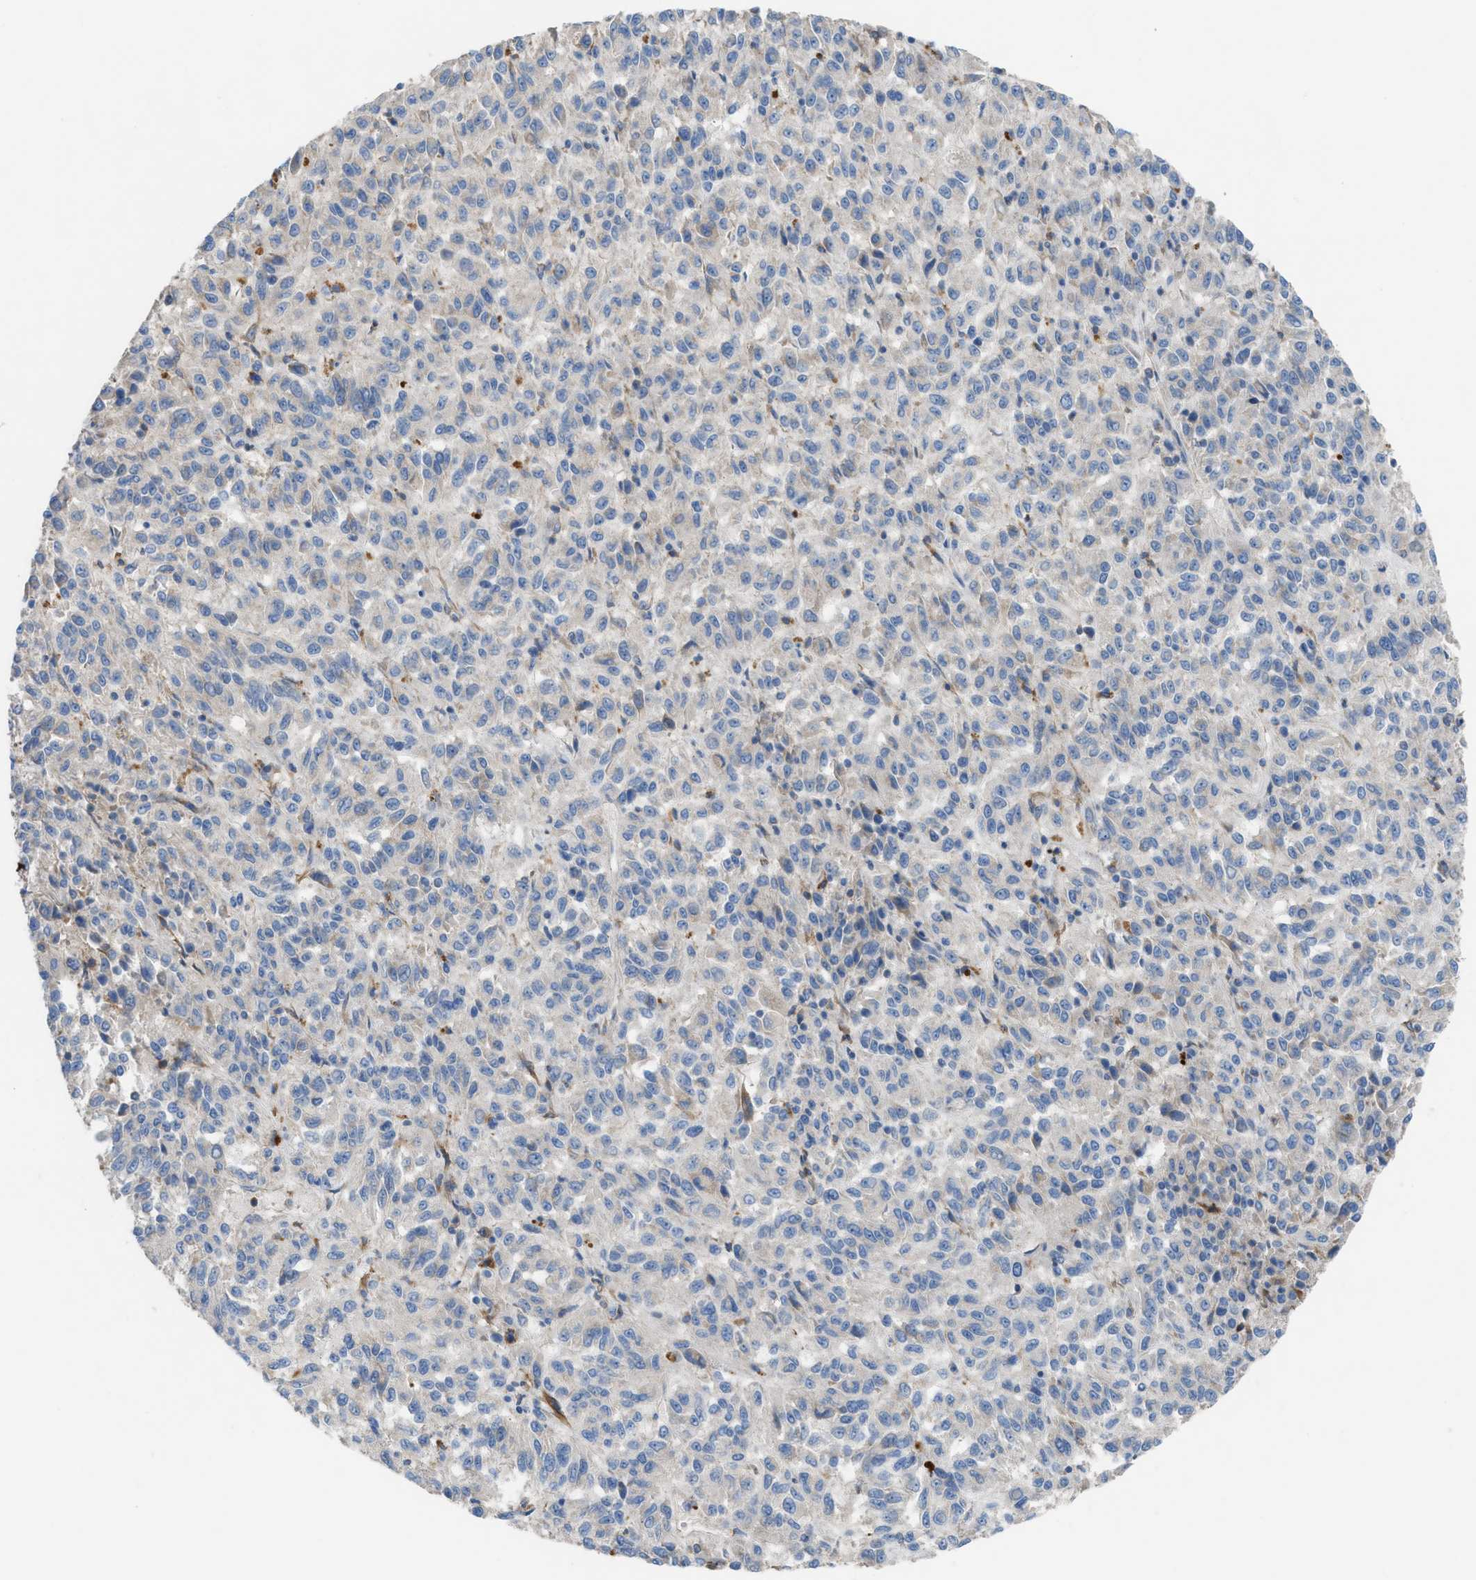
{"staining": {"intensity": "negative", "quantity": "none", "location": "none"}, "tissue": "melanoma", "cell_type": "Tumor cells", "image_type": "cancer", "snomed": [{"axis": "morphology", "description": "Malignant melanoma, Metastatic site"}, {"axis": "topography", "description": "Lung"}], "caption": "High power microscopy histopathology image of an IHC histopathology image of melanoma, revealing no significant expression in tumor cells. Brightfield microscopy of IHC stained with DAB (3,3'-diaminobenzidine) (brown) and hematoxylin (blue), captured at high magnification.", "gene": "AOAH", "patient": {"sex": "male", "age": 64}}